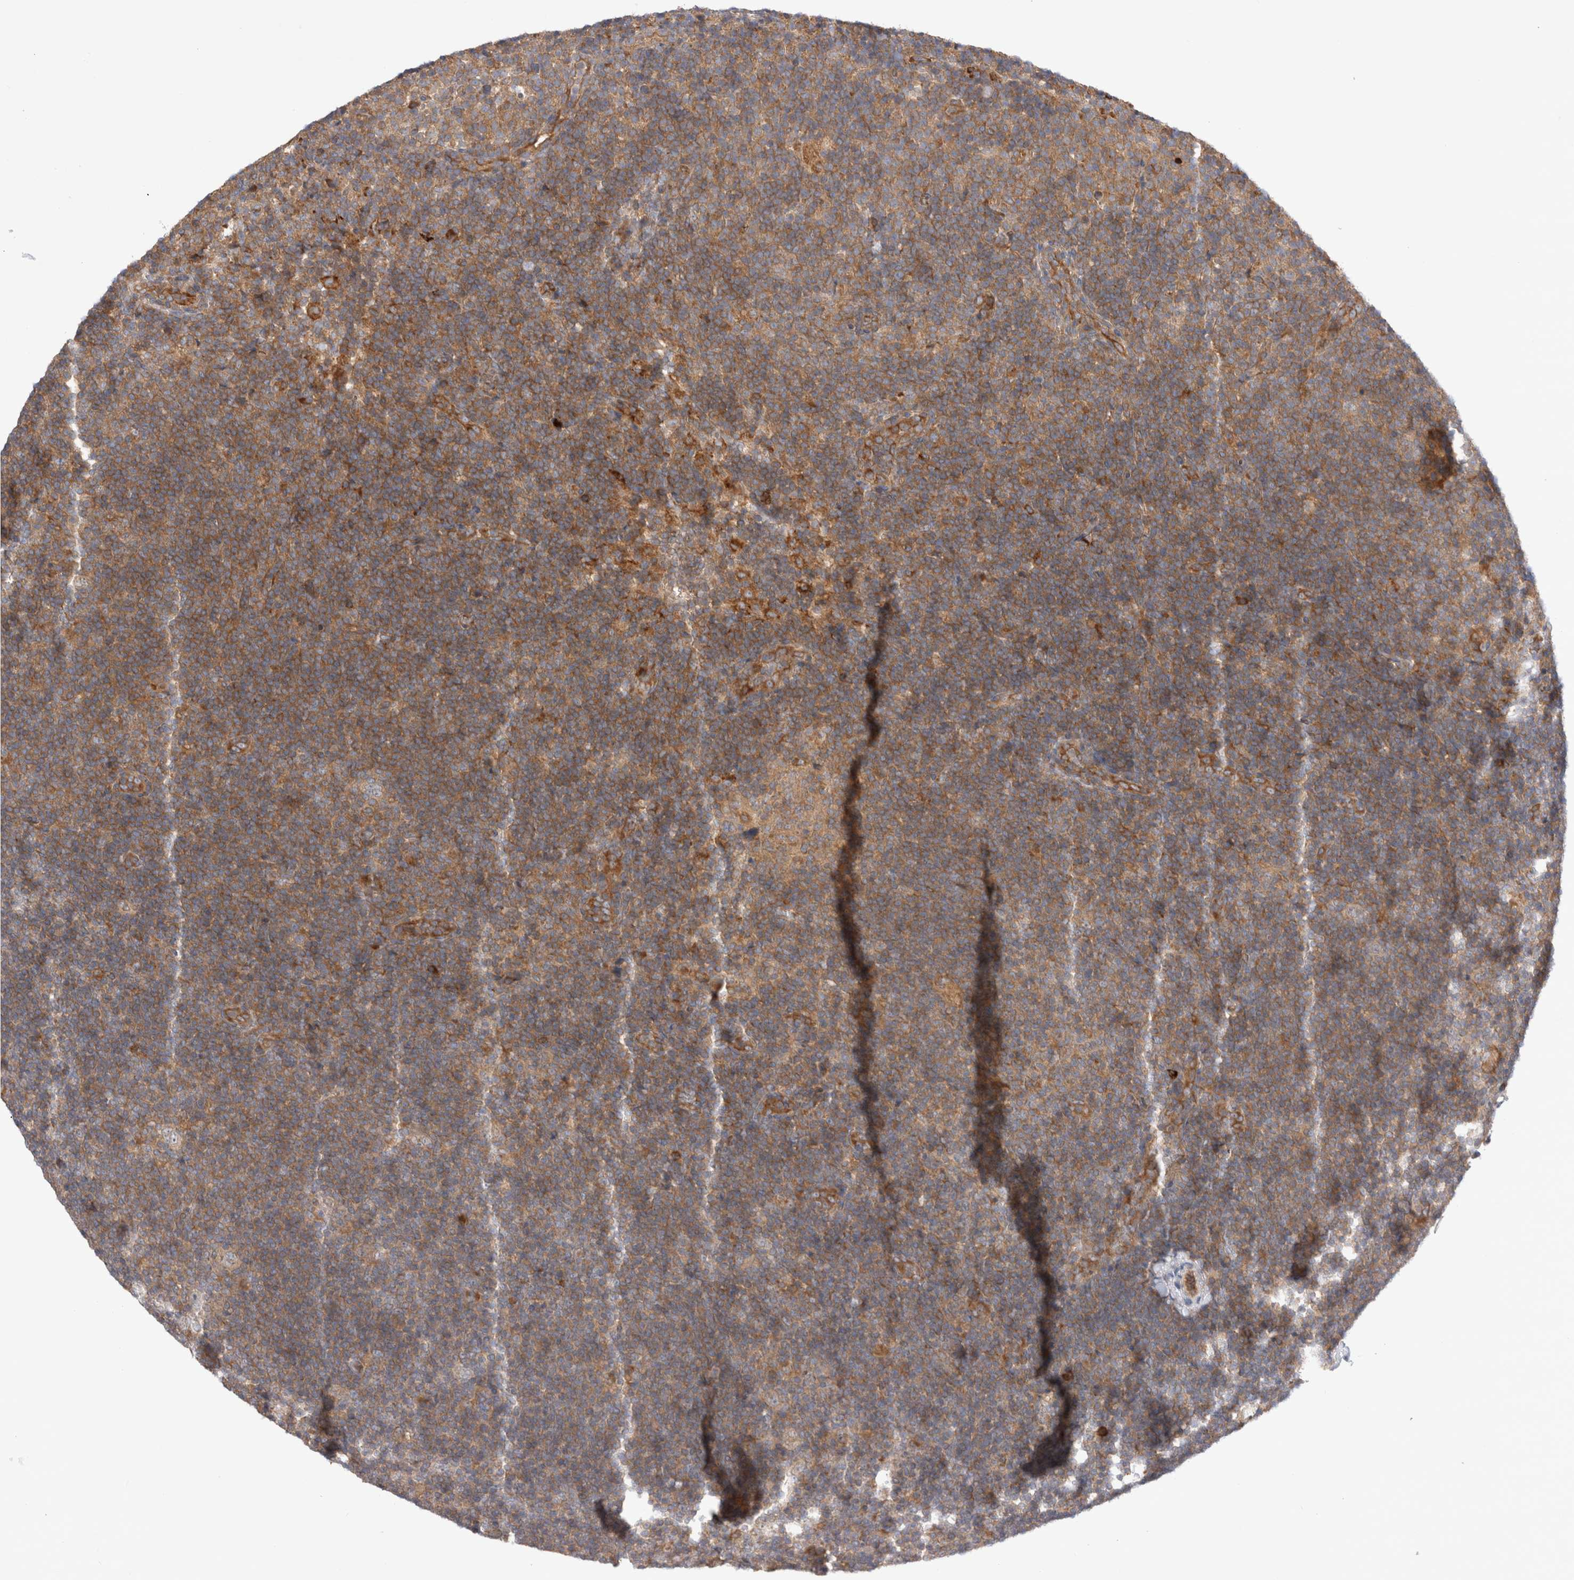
{"staining": {"intensity": "moderate", "quantity": ">75%", "location": "cytoplasmic/membranous"}, "tissue": "lymphoma", "cell_type": "Tumor cells", "image_type": "cancer", "snomed": [{"axis": "morphology", "description": "Hodgkin's disease, NOS"}, {"axis": "topography", "description": "Lymph node"}], "caption": "A brown stain highlights moderate cytoplasmic/membranous staining of a protein in human lymphoma tumor cells.", "gene": "PDCD10", "patient": {"sex": "female", "age": 57}}